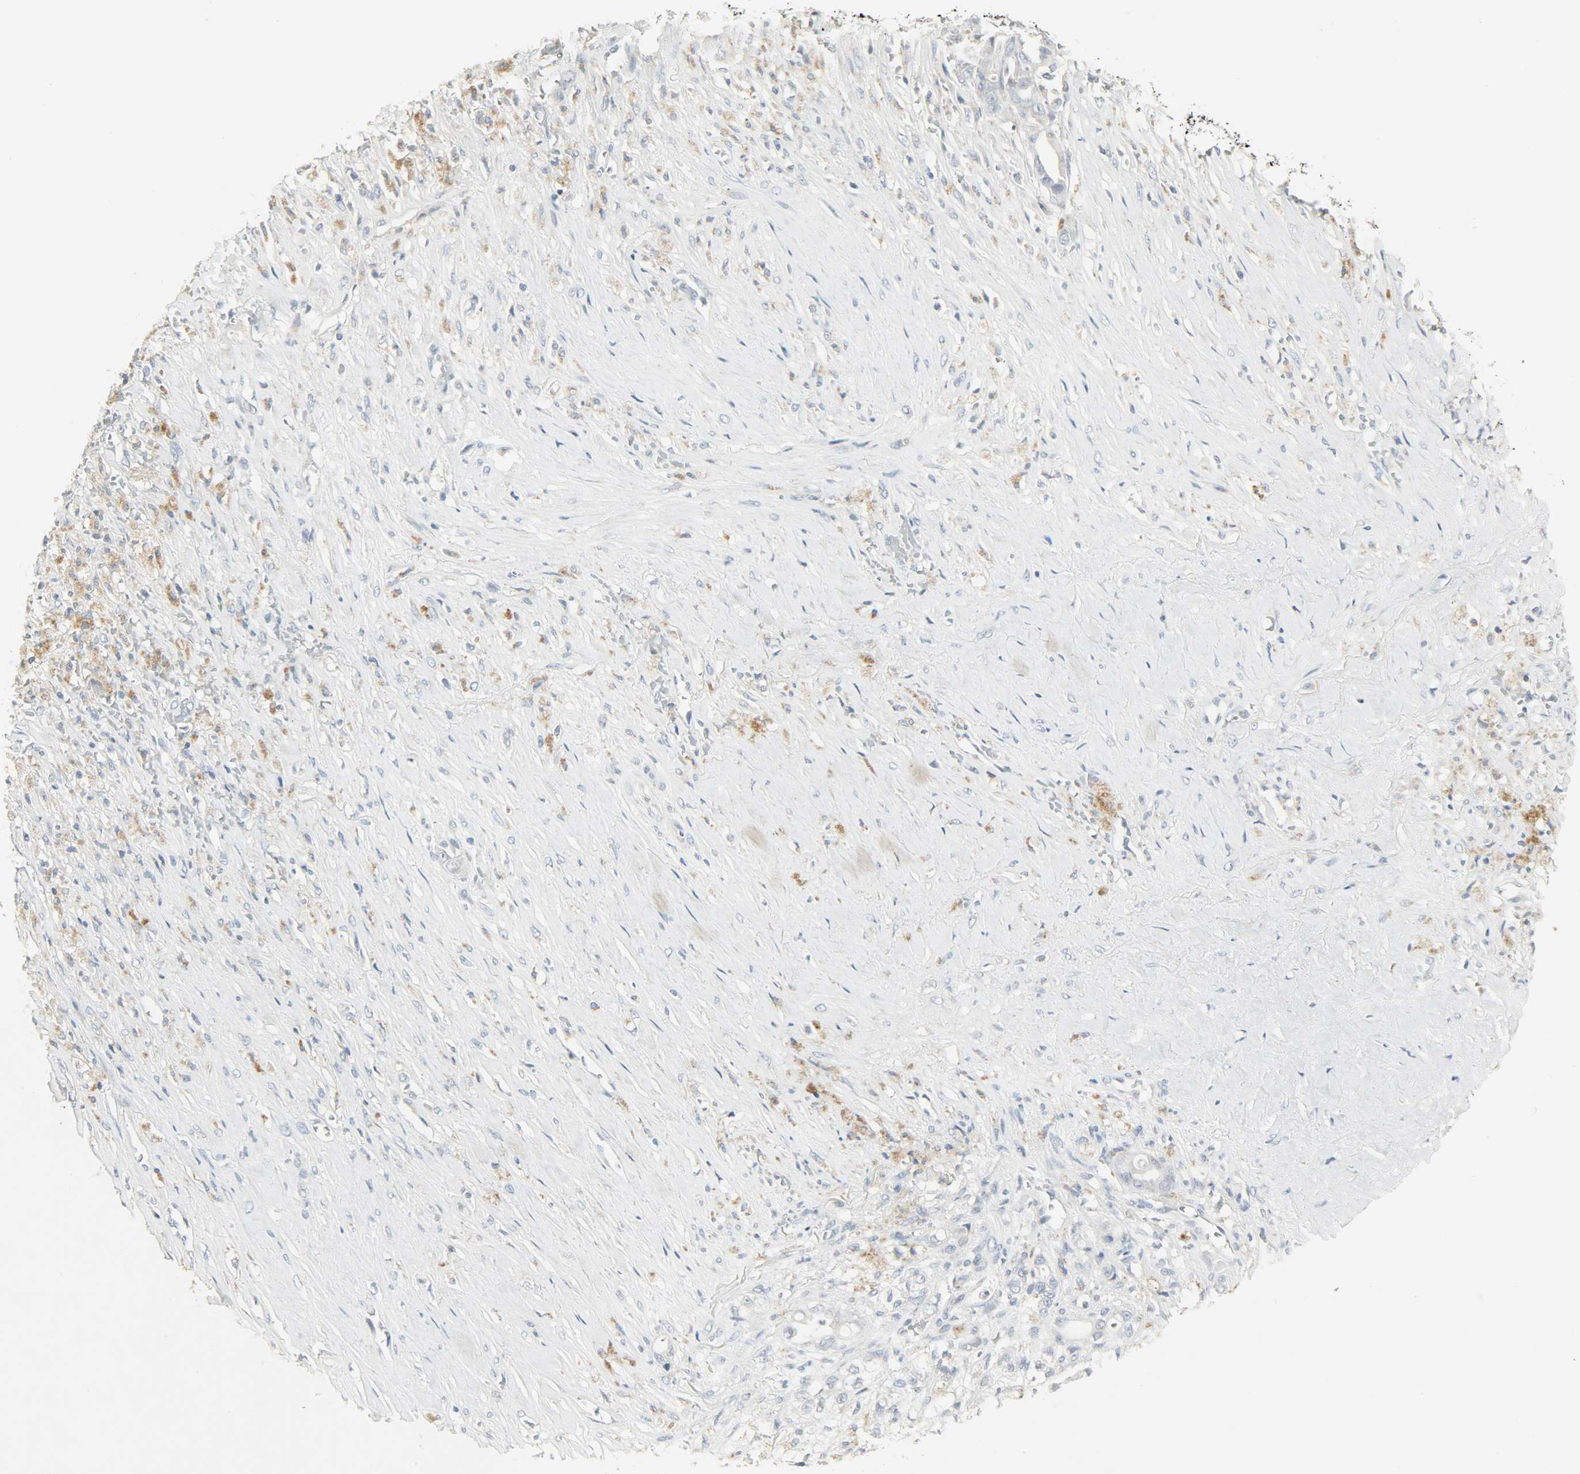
{"staining": {"intensity": "negative", "quantity": "none", "location": "none"}, "tissue": "liver cancer", "cell_type": "Tumor cells", "image_type": "cancer", "snomed": [{"axis": "morphology", "description": "Cholangiocarcinoma"}, {"axis": "topography", "description": "Liver"}], "caption": "This micrograph is of liver cancer stained with immunohistochemistry (IHC) to label a protein in brown with the nuclei are counter-stained blue. There is no expression in tumor cells.", "gene": "CAMK4", "patient": {"sex": "female", "age": 70}}